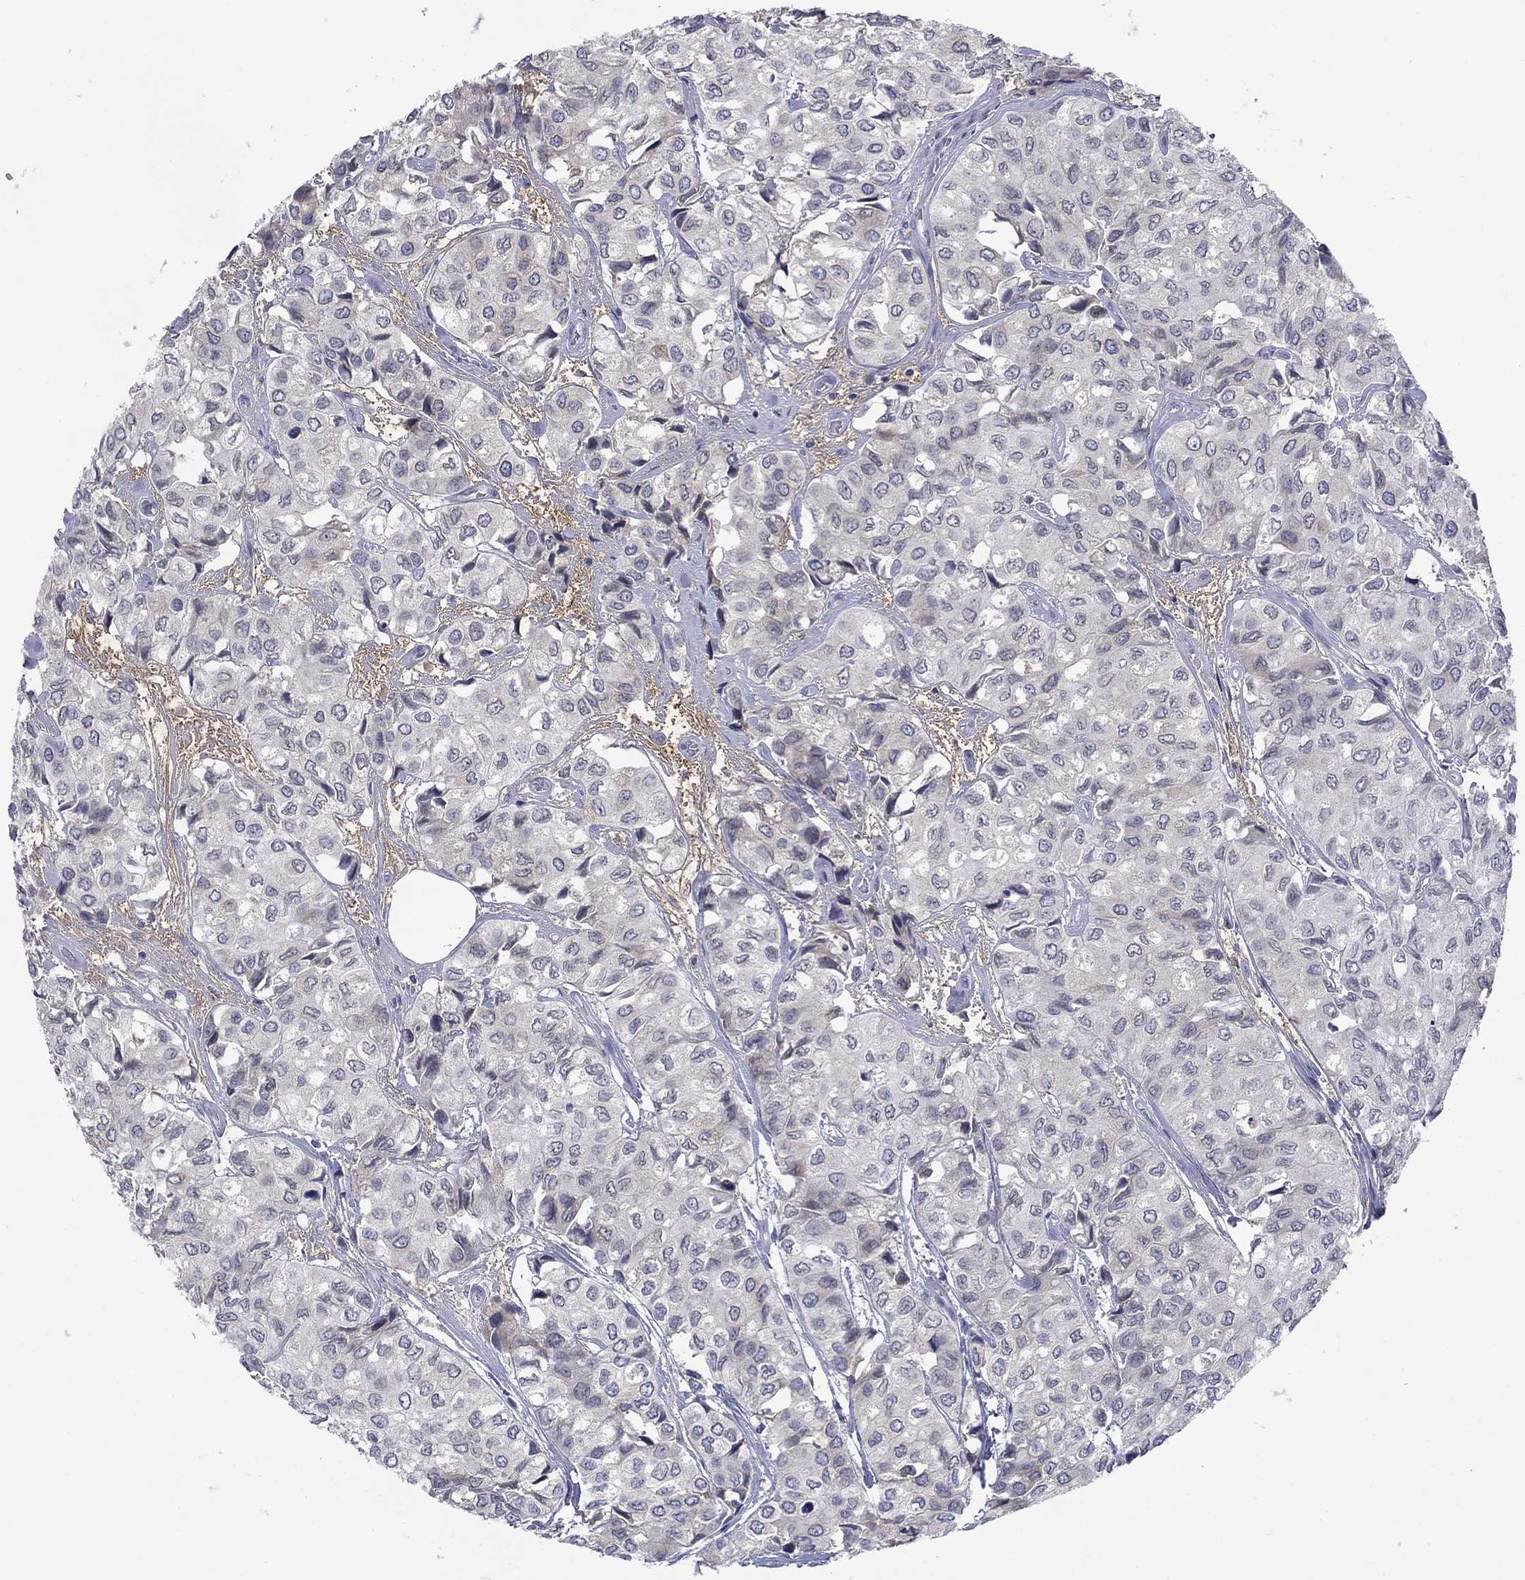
{"staining": {"intensity": "negative", "quantity": "none", "location": "none"}, "tissue": "urothelial cancer", "cell_type": "Tumor cells", "image_type": "cancer", "snomed": [{"axis": "morphology", "description": "Urothelial carcinoma, High grade"}, {"axis": "topography", "description": "Urinary bladder"}], "caption": "Human urothelial cancer stained for a protein using immunohistochemistry displays no expression in tumor cells.", "gene": "NSMF", "patient": {"sex": "male", "age": 73}}